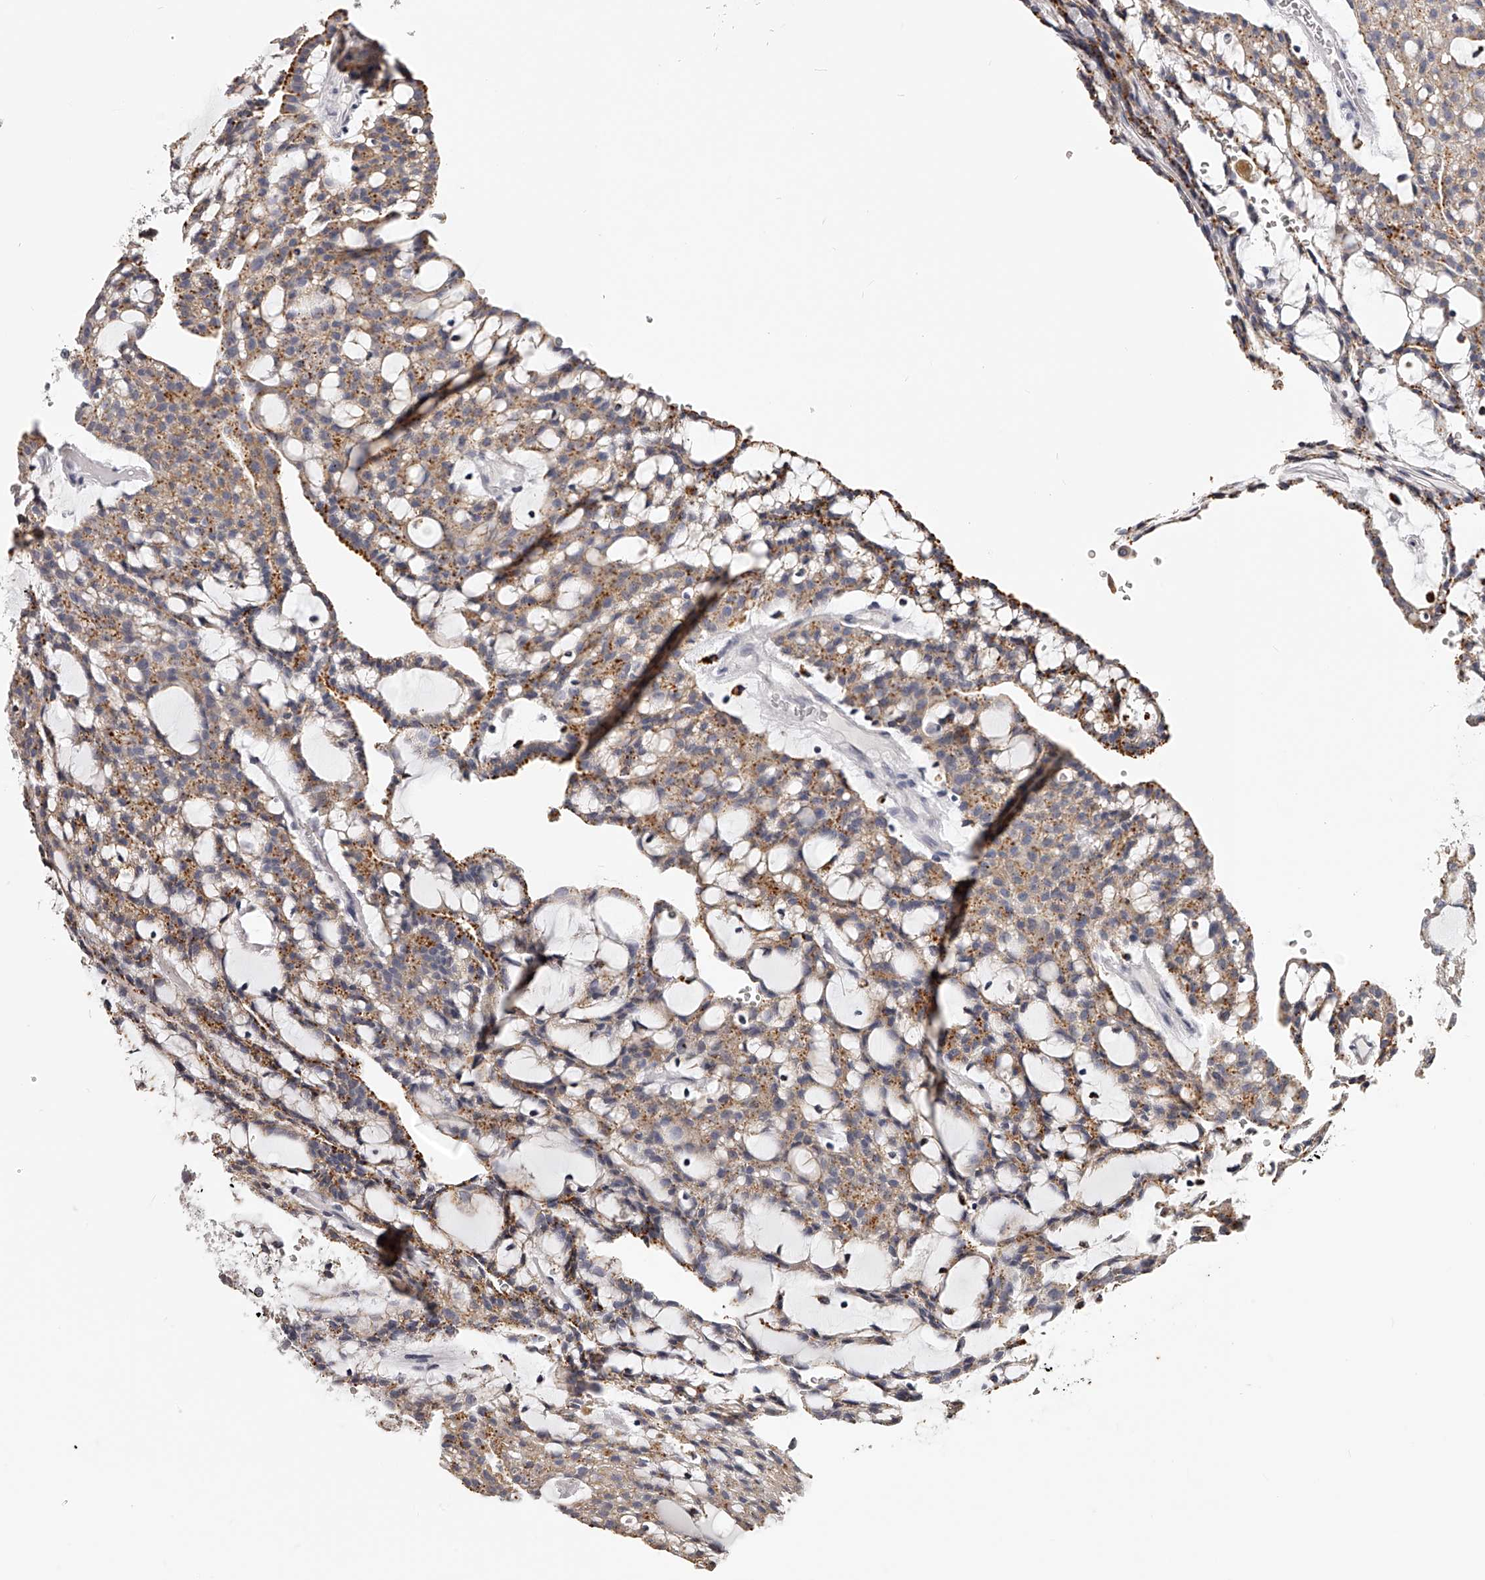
{"staining": {"intensity": "moderate", "quantity": "25%-75%", "location": "cytoplasmic/membranous"}, "tissue": "renal cancer", "cell_type": "Tumor cells", "image_type": "cancer", "snomed": [{"axis": "morphology", "description": "Adenocarcinoma, NOS"}, {"axis": "topography", "description": "Kidney"}], "caption": "An IHC histopathology image of tumor tissue is shown. Protein staining in brown labels moderate cytoplasmic/membranous positivity in renal cancer (adenocarcinoma) within tumor cells. (Stains: DAB (3,3'-diaminobenzidine) in brown, nuclei in blue, Microscopy: brightfield microscopy at high magnification).", "gene": "DMRT1", "patient": {"sex": "male", "age": 63}}